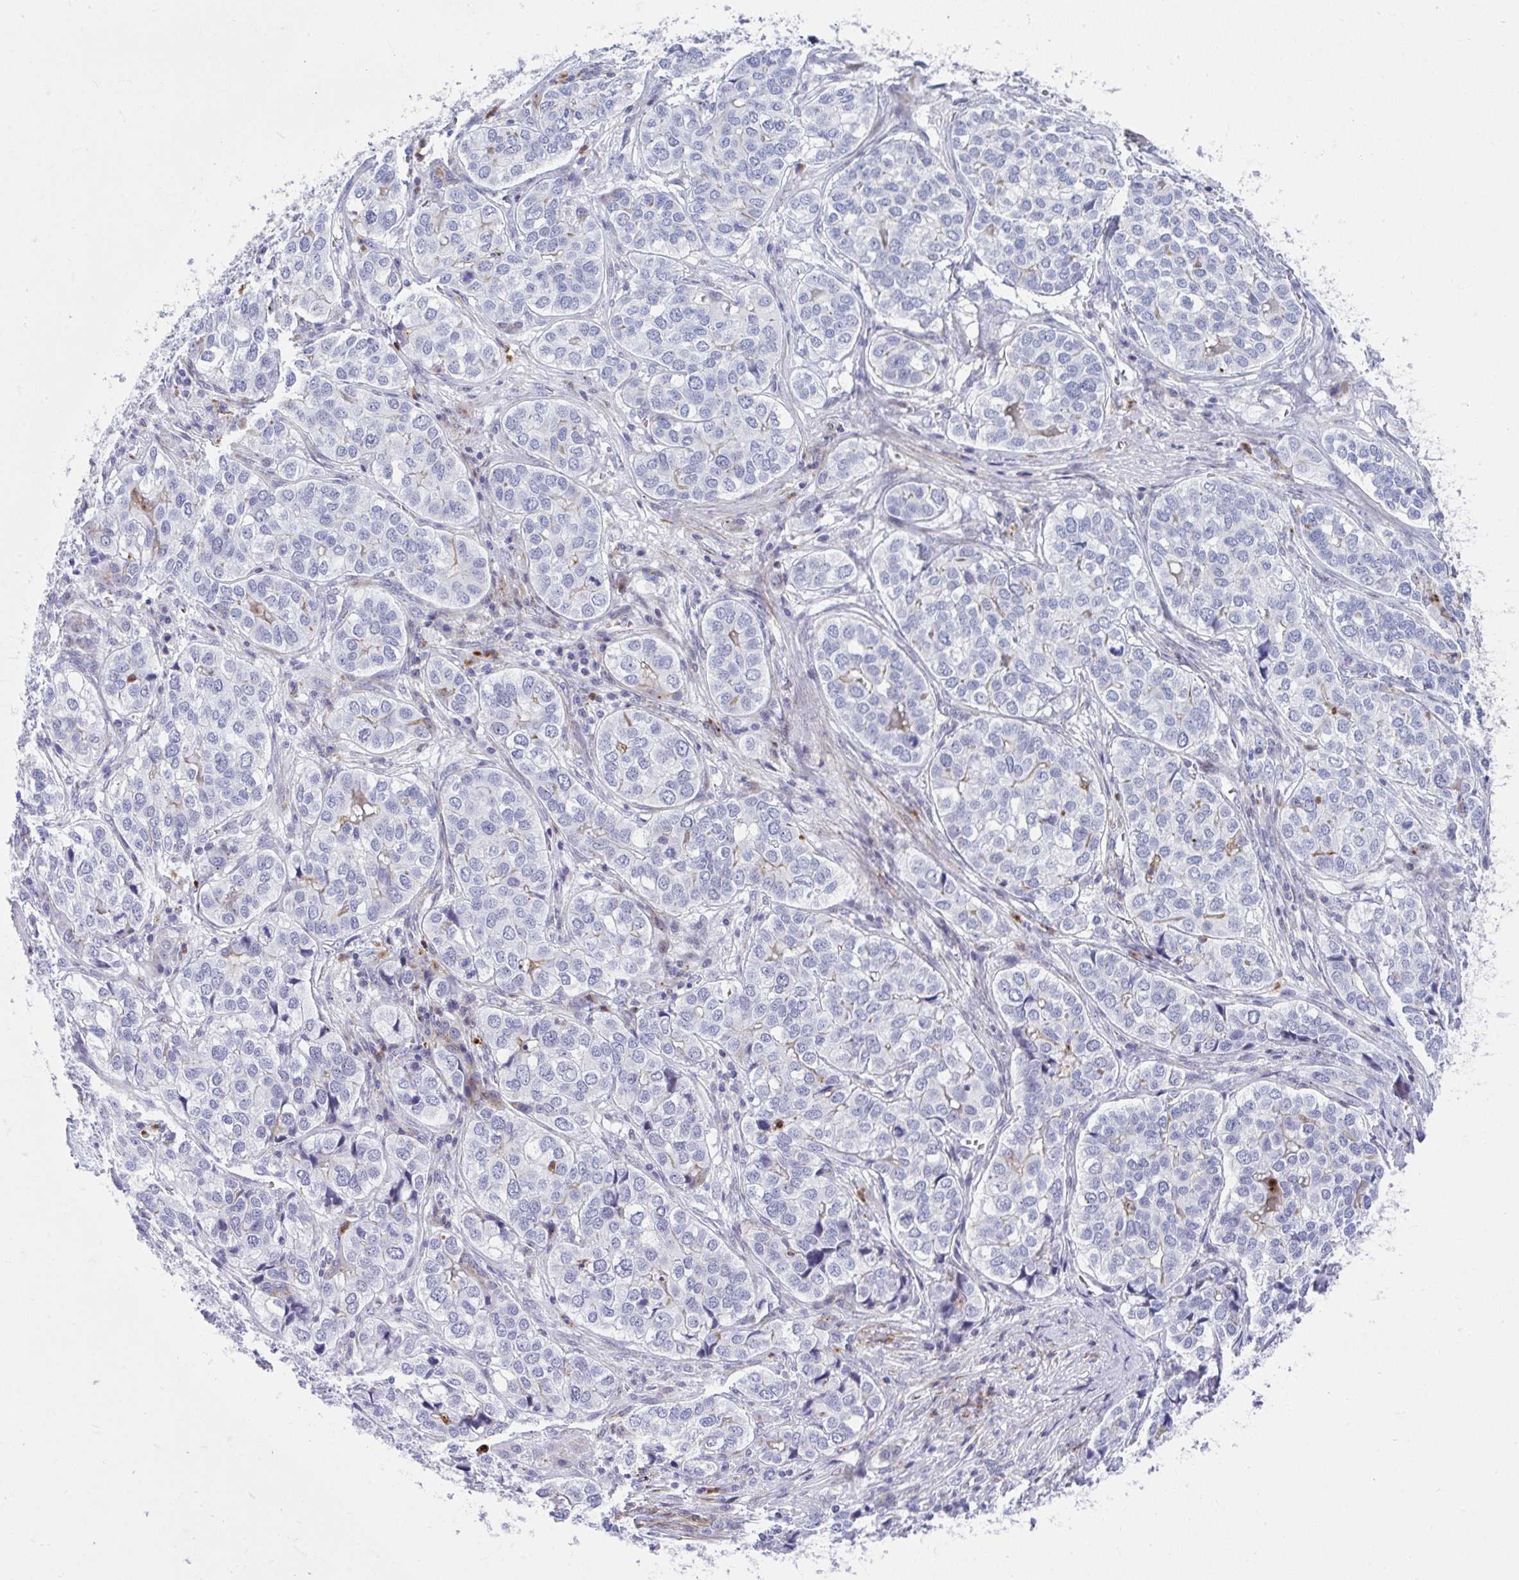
{"staining": {"intensity": "negative", "quantity": "none", "location": "none"}, "tissue": "liver cancer", "cell_type": "Tumor cells", "image_type": "cancer", "snomed": [{"axis": "morphology", "description": "Cholangiocarcinoma"}, {"axis": "topography", "description": "Liver"}], "caption": "An image of liver cancer stained for a protein exhibits no brown staining in tumor cells.", "gene": "CSTB", "patient": {"sex": "male", "age": 56}}